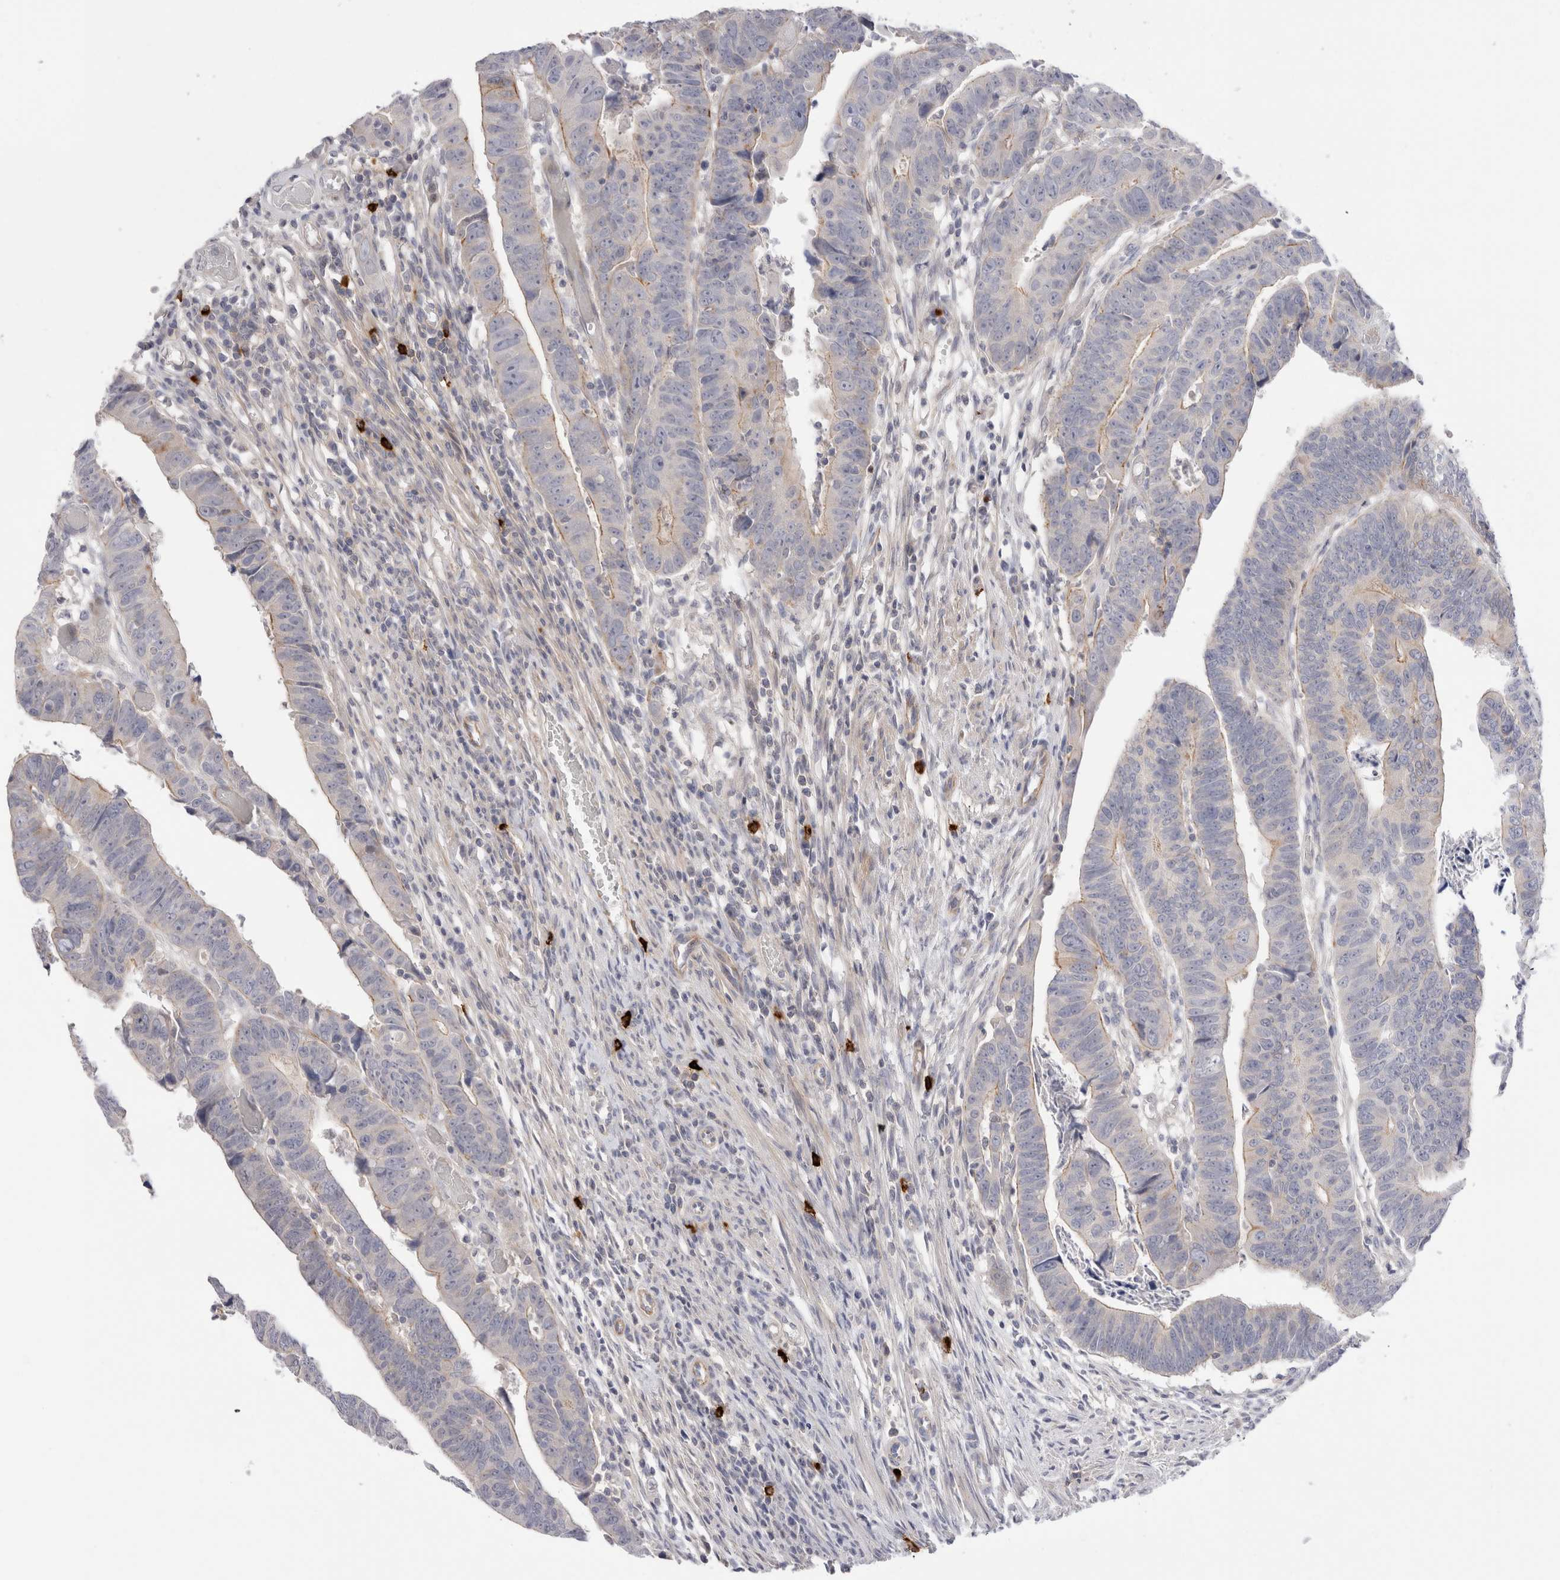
{"staining": {"intensity": "negative", "quantity": "none", "location": "none"}, "tissue": "colorectal cancer", "cell_type": "Tumor cells", "image_type": "cancer", "snomed": [{"axis": "morphology", "description": "Adenocarcinoma, NOS"}, {"axis": "topography", "description": "Rectum"}], "caption": "Photomicrograph shows no protein expression in tumor cells of colorectal adenocarcinoma tissue. The staining was performed using DAB to visualize the protein expression in brown, while the nuclei were stained in blue with hematoxylin (Magnification: 20x).", "gene": "SPINK2", "patient": {"sex": "female", "age": 65}}